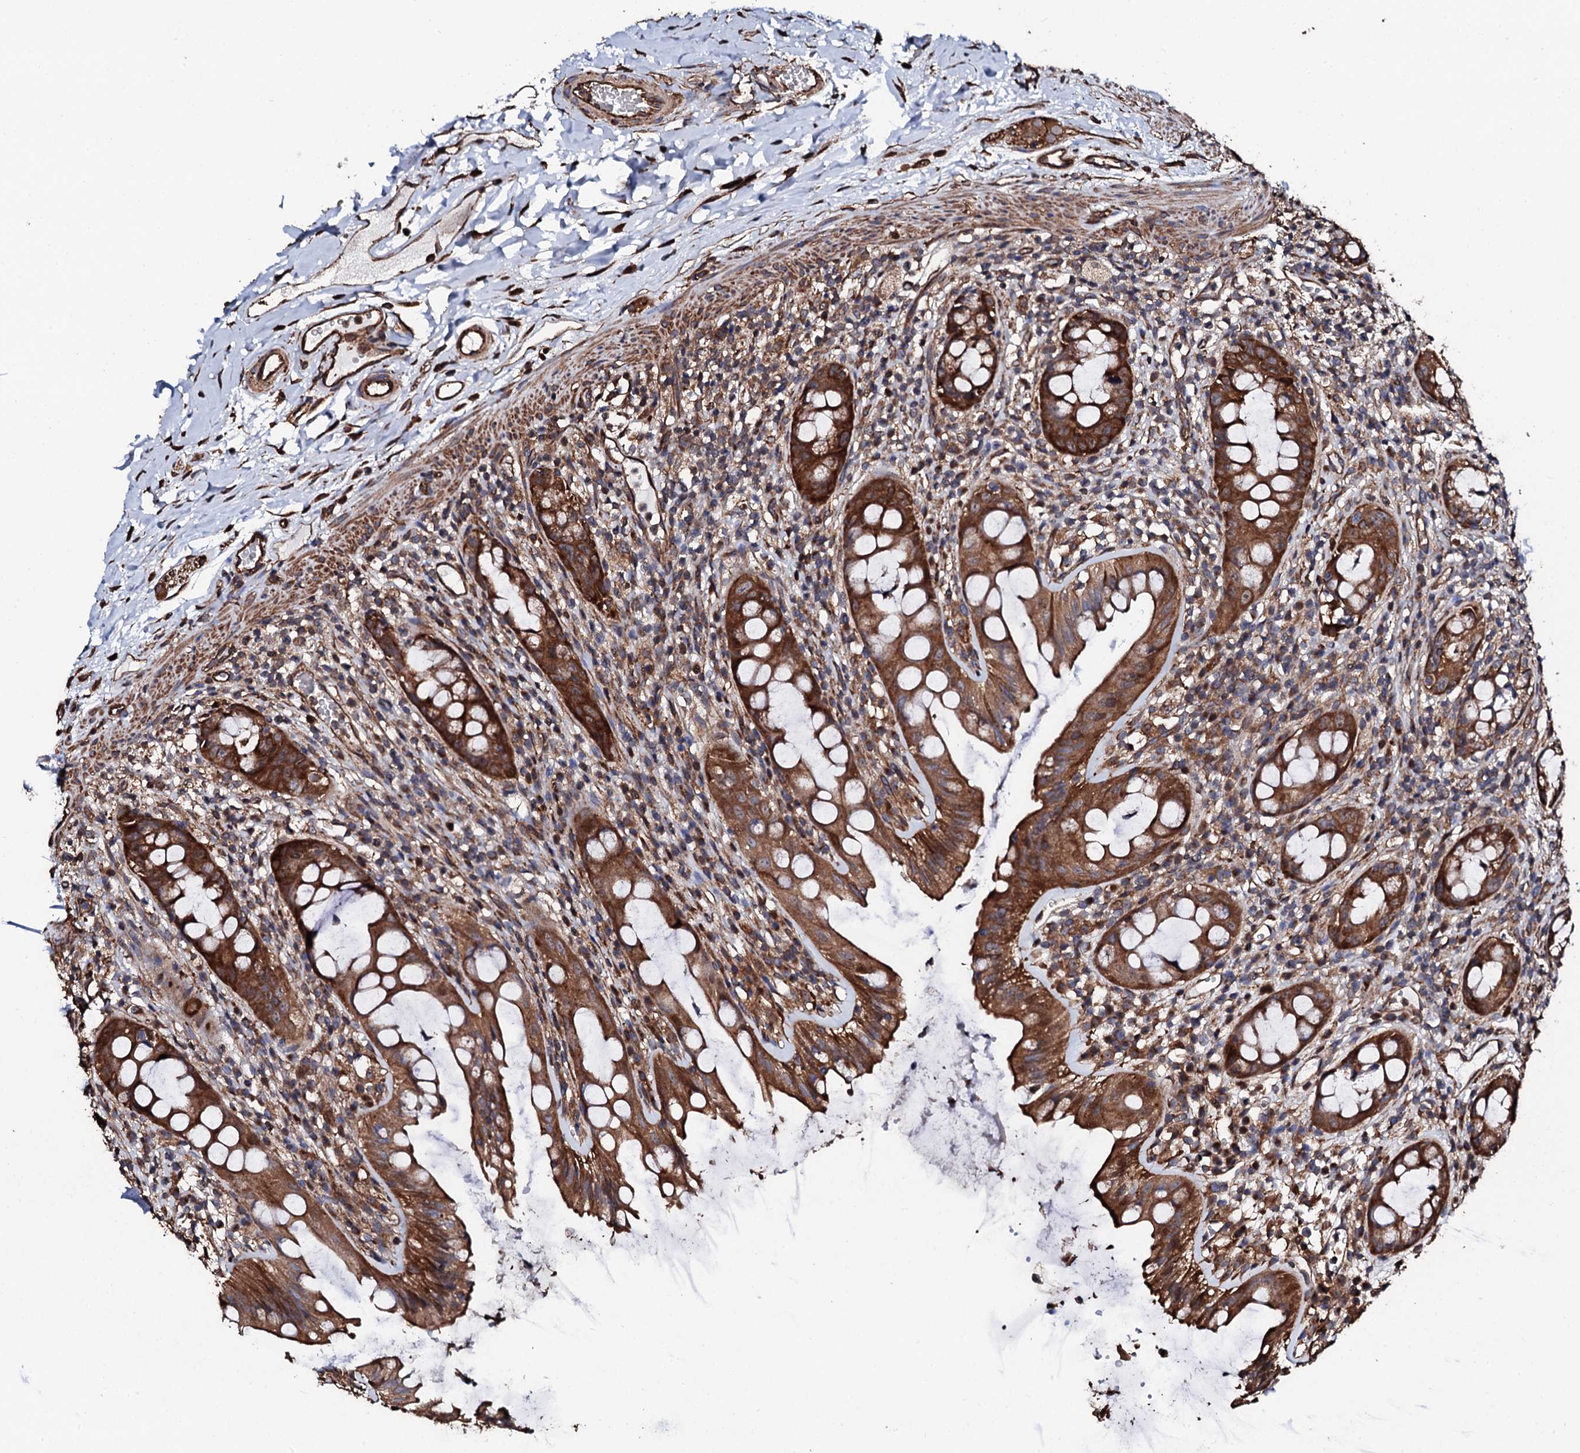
{"staining": {"intensity": "strong", "quantity": ">75%", "location": "cytoplasmic/membranous"}, "tissue": "rectum", "cell_type": "Glandular cells", "image_type": "normal", "snomed": [{"axis": "morphology", "description": "Normal tissue, NOS"}, {"axis": "topography", "description": "Rectum"}], "caption": "Brown immunohistochemical staining in unremarkable human rectum displays strong cytoplasmic/membranous expression in about >75% of glandular cells. The staining was performed using DAB (3,3'-diaminobenzidine) to visualize the protein expression in brown, while the nuclei were stained in blue with hematoxylin (Magnification: 20x).", "gene": "CKAP5", "patient": {"sex": "female", "age": 57}}